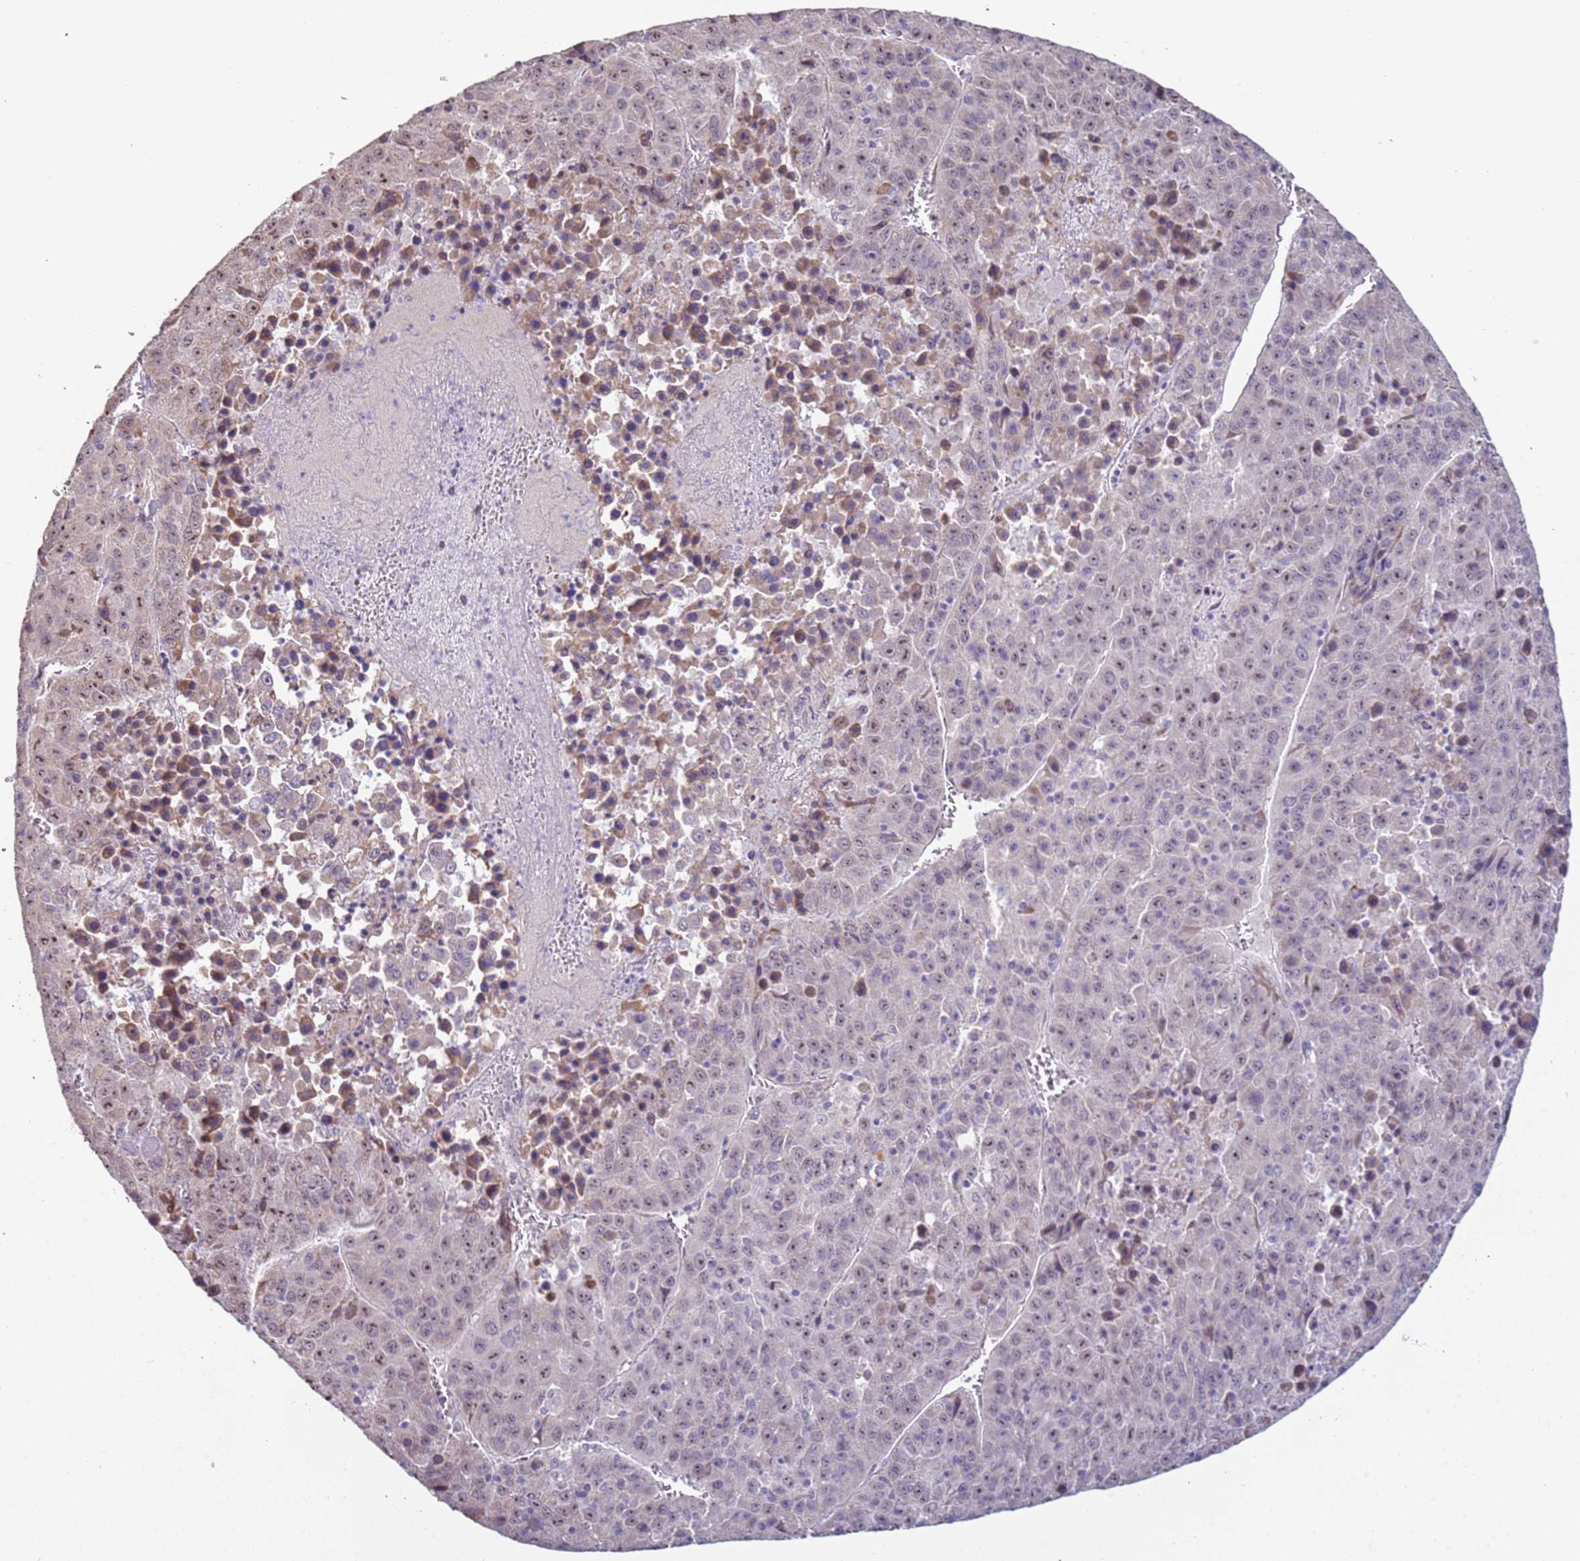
{"staining": {"intensity": "moderate", "quantity": "25%-75%", "location": "nuclear"}, "tissue": "liver cancer", "cell_type": "Tumor cells", "image_type": "cancer", "snomed": [{"axis": "morphology", "description": "Carcinoma, Hepatocellular, NOS"}, {"axis": "topography", "description": "Liver"}], "caption": "Immunohistochemistry image of liver cancer stained for a protein (brown), which exhibits medium levels of moderate nuclear staining in approximately 25%-75% of tumor cells.", "gene": "UCMA", "patient": {"sex": "female", "age": 53}}